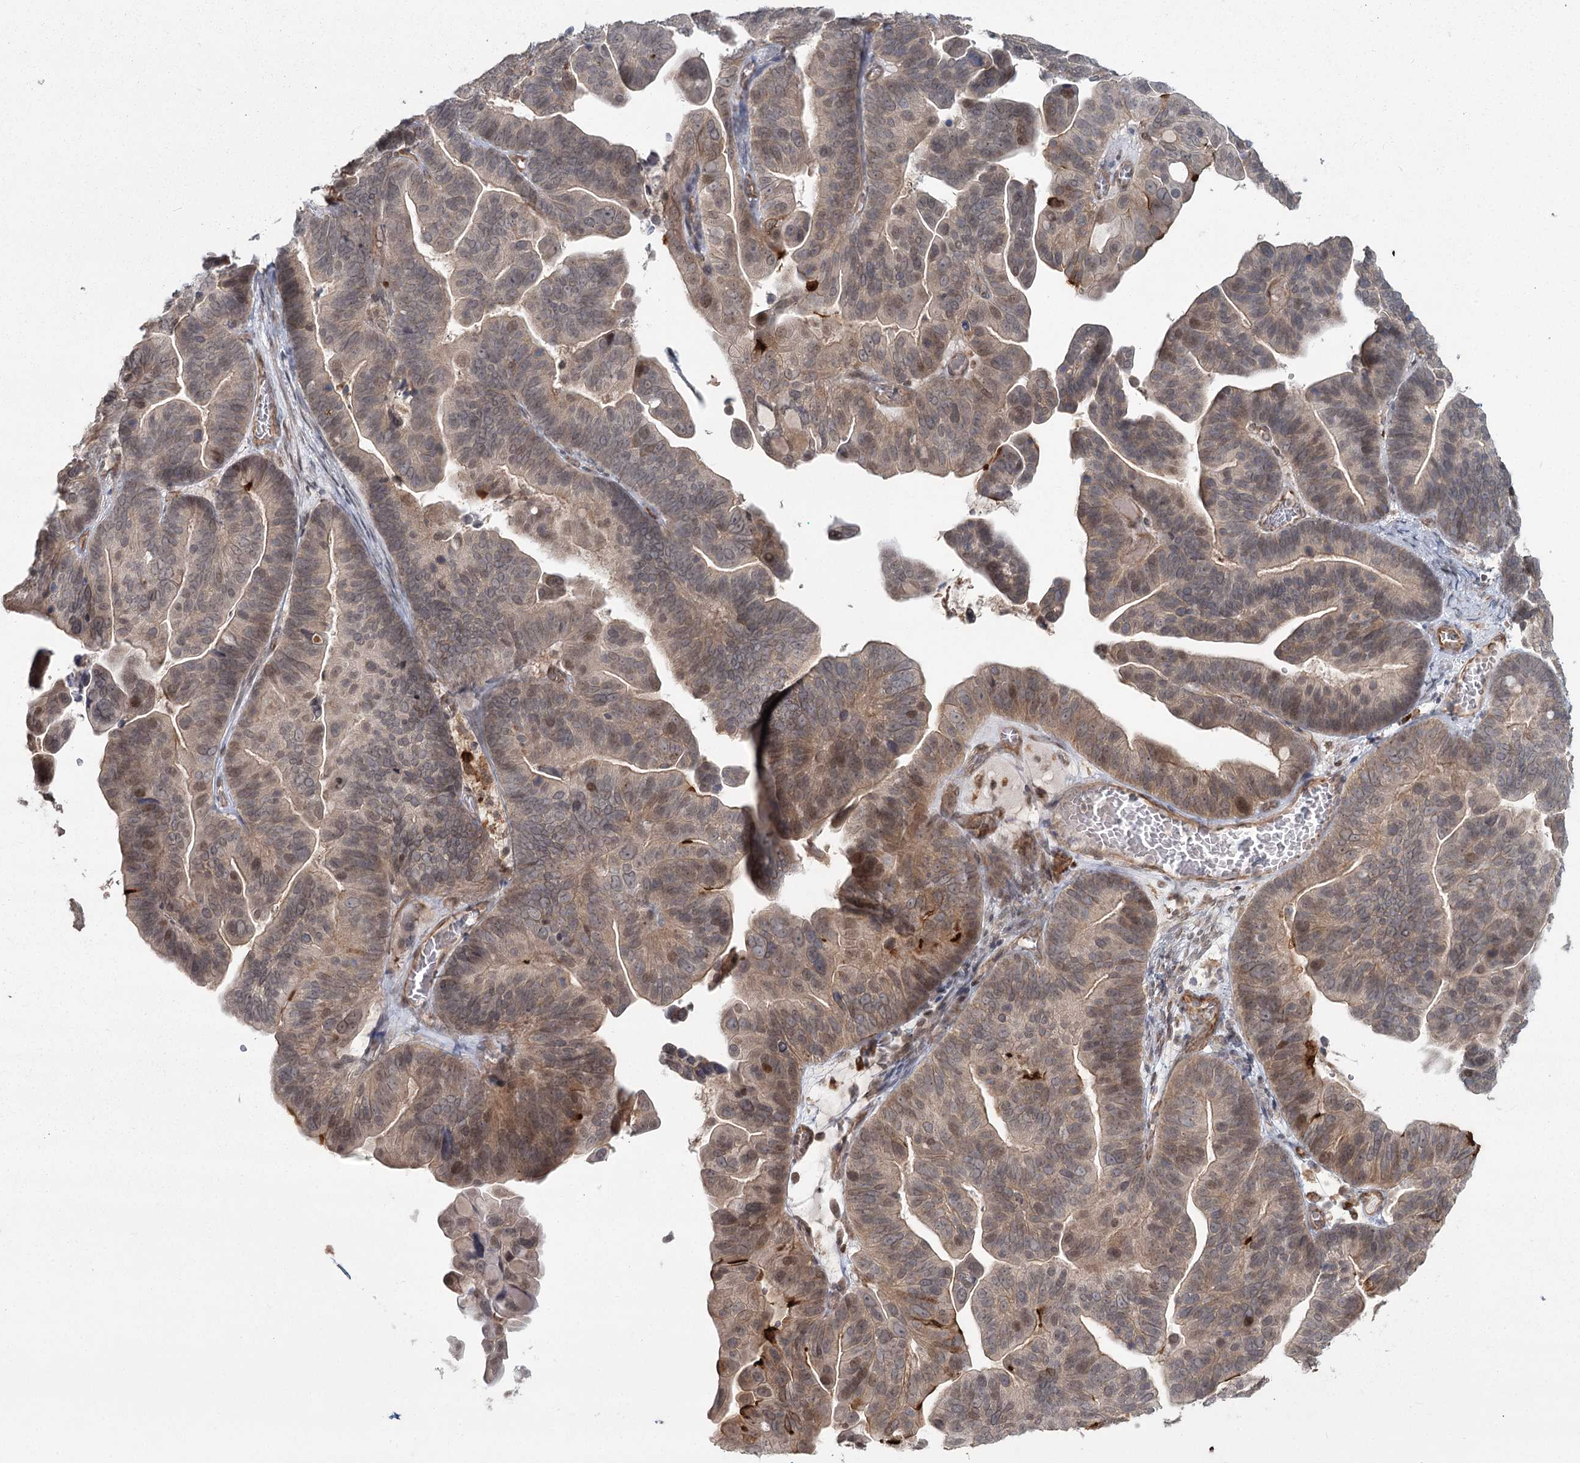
{"staining": {"intensity": "moderate", "quantity": ">75%", "location": "cytoplasmic/membranous"}, "tissue": "ovarian cancer", "cell_type": "Tumor cells", "image_type": "cancer", "snomed": [{"axis": "morphology", "description": "Cystadenocarcinoma, serous, NOS"}, {"axis": "topography", "description": "Ovary"}], "caption": "The immunohistochemical stain highlights moderate cytoplasmic/membranous expression in tumor cells of ovarian serous cystadenocarcinoma tissue.", "gene": "AP2M1", "patient": {"sex": "female", "age": 56}}